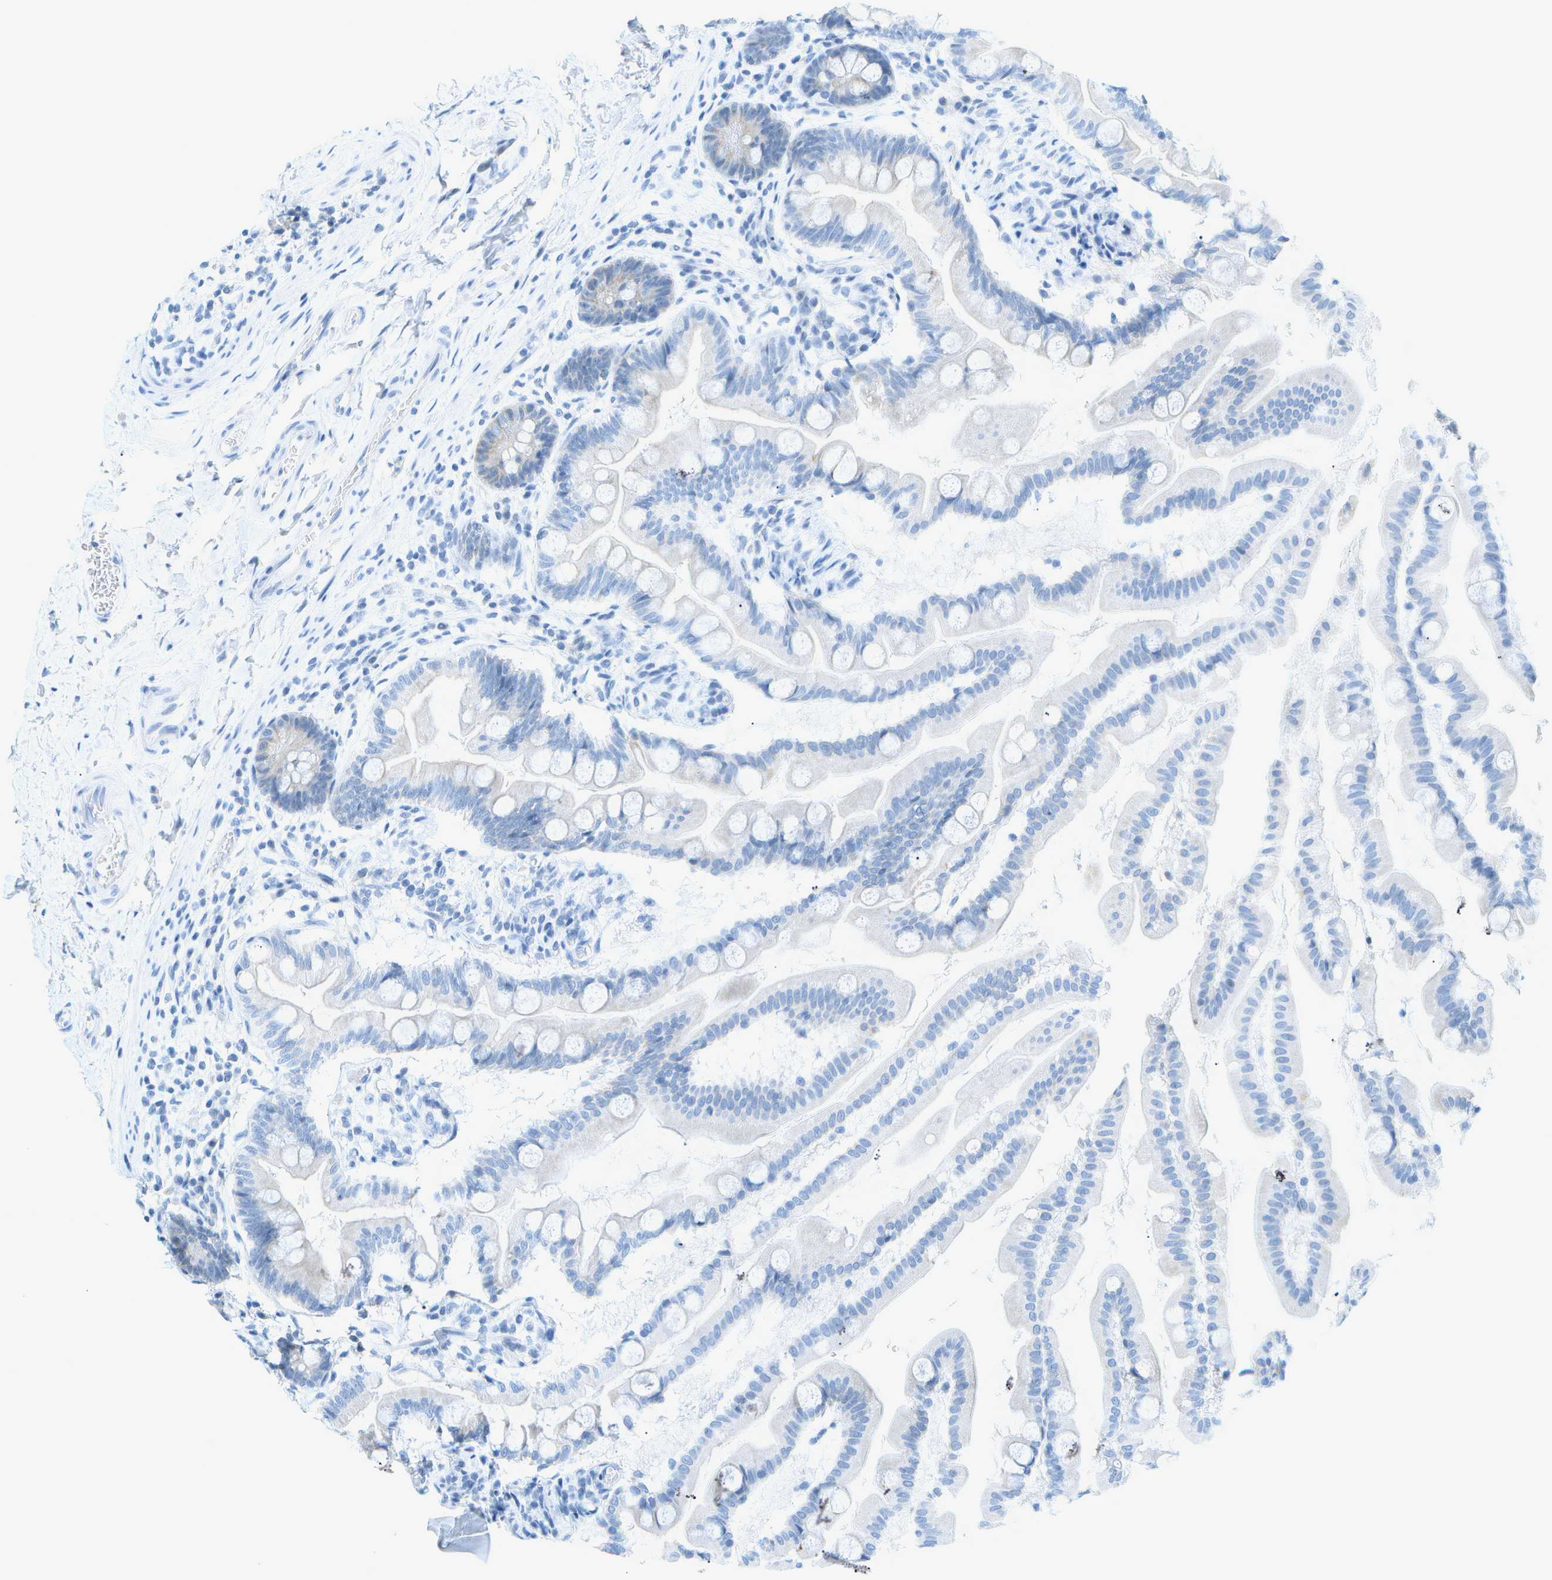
{"staining": {"intensity": "moderate", "quantity": "<25%", "location": "cytoplasmic/membranous"}, "tissue": "small intestine", "cell_type": "Glandular cells", "image_type": "normal", "snomed": [{"axis": "morphology", "description": "Normal tissue, NOS"}, {"axis": "topography", "description": "Small intestine"}], "caption": "A photomicrograph showing moderate cytoplasmic/membranous staining in about <25% of glandular cells in unremarkable small intestine, as visualized by brown immunohistochemical staining.", "gene": "SMYD5", "patient": {"sex": "female", "age": 56}}